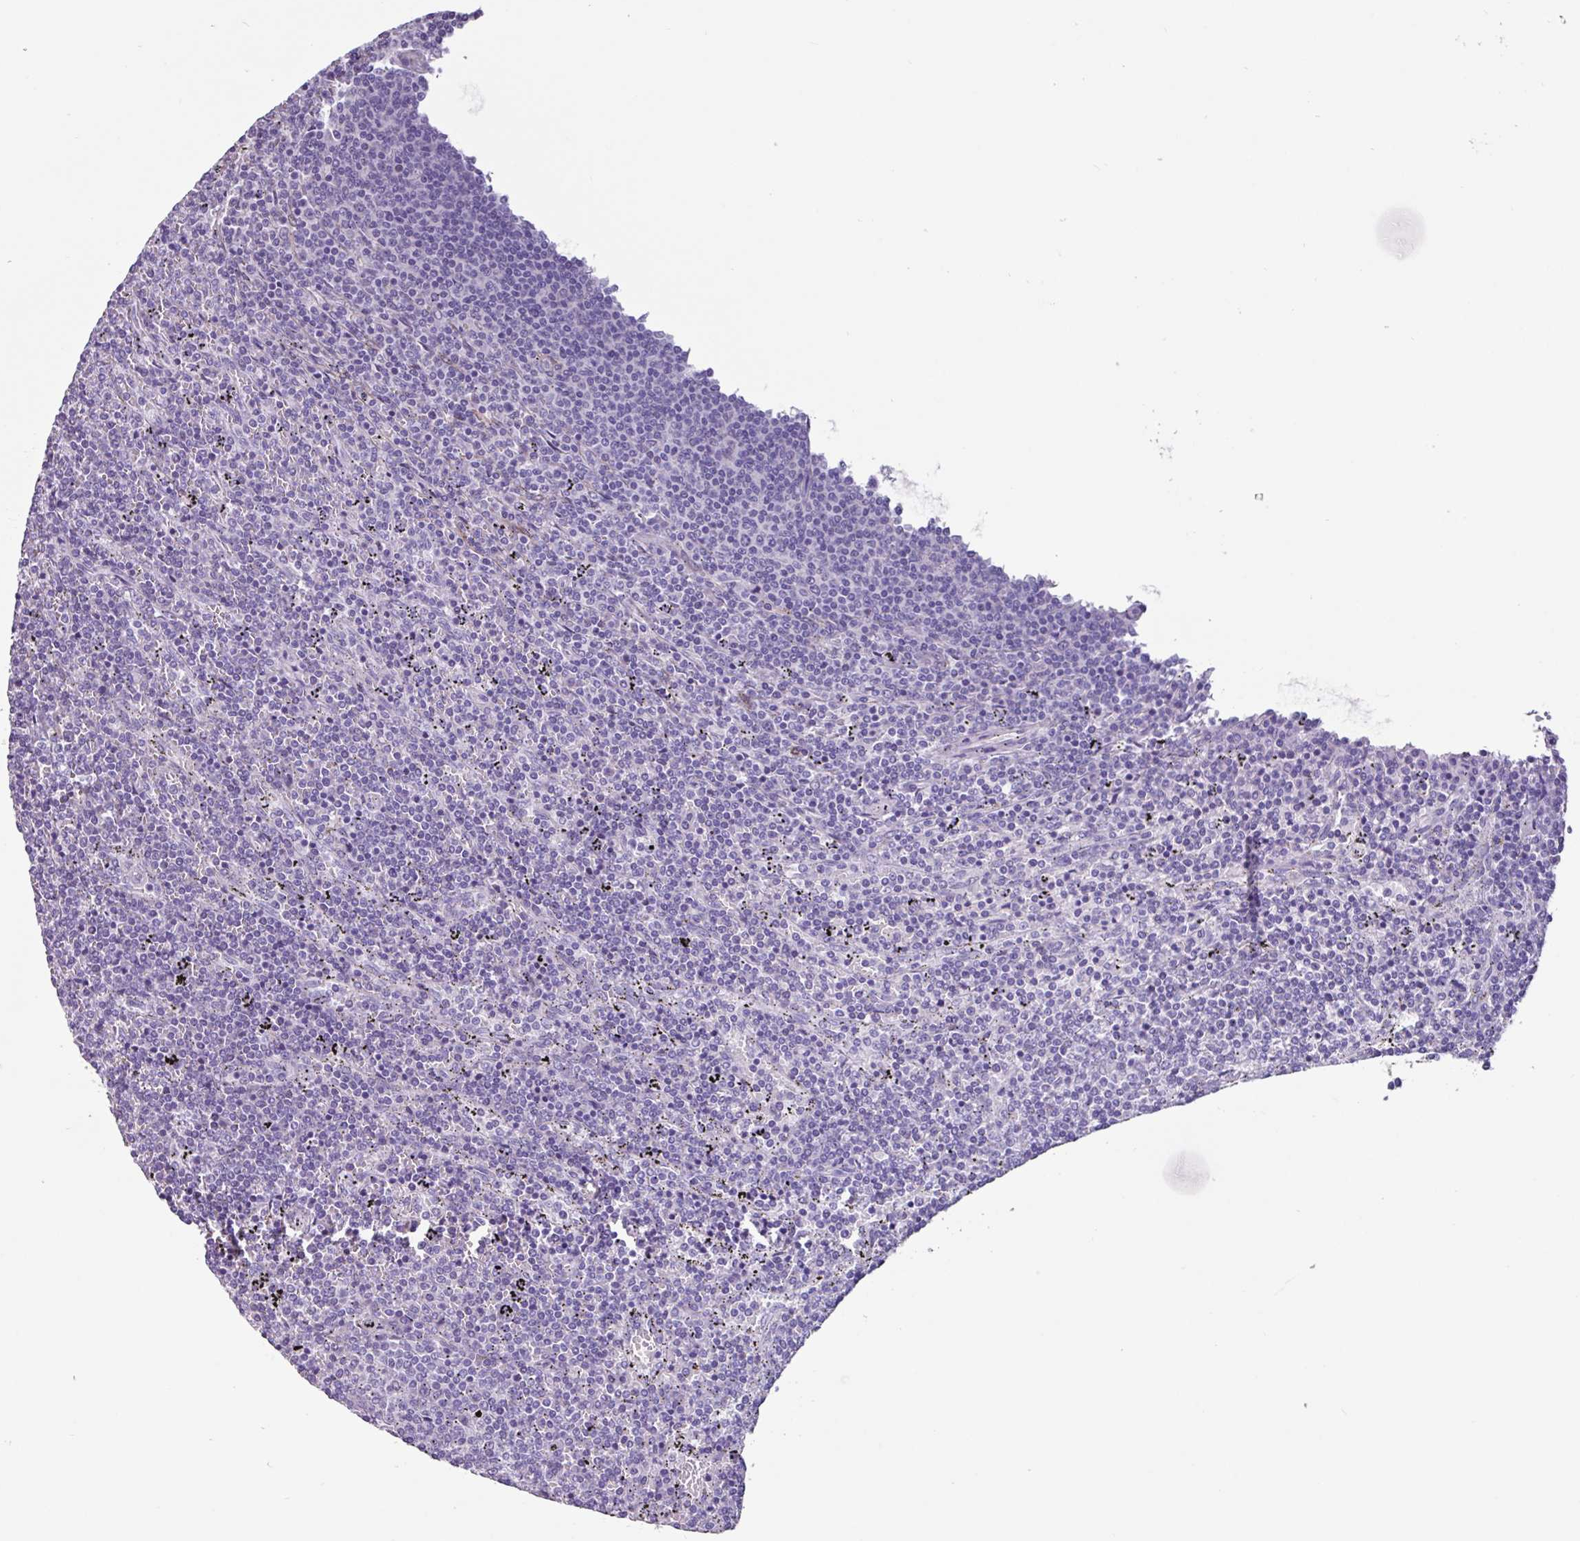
{"staining": {"intensity": "negative", "quantity": "none", "location": "none"}, "tissue": "lymphoma", "cell_type": "Tumor cells", "image_type": "cancer", "snomed": [{"axis": "morphology", "description": "Malignant lymphoma, non-Hodgkin's type, Low grade"}, {"axis": "topography", "description": "Spleen"}], "caption": "An immunohistochemistry (IHC) micrograph of lymphoma is shown. There is no staining in tumor cells of lymphoma.", "gene": "OTX1", "patient": {"sex": "female", "age": 50}}